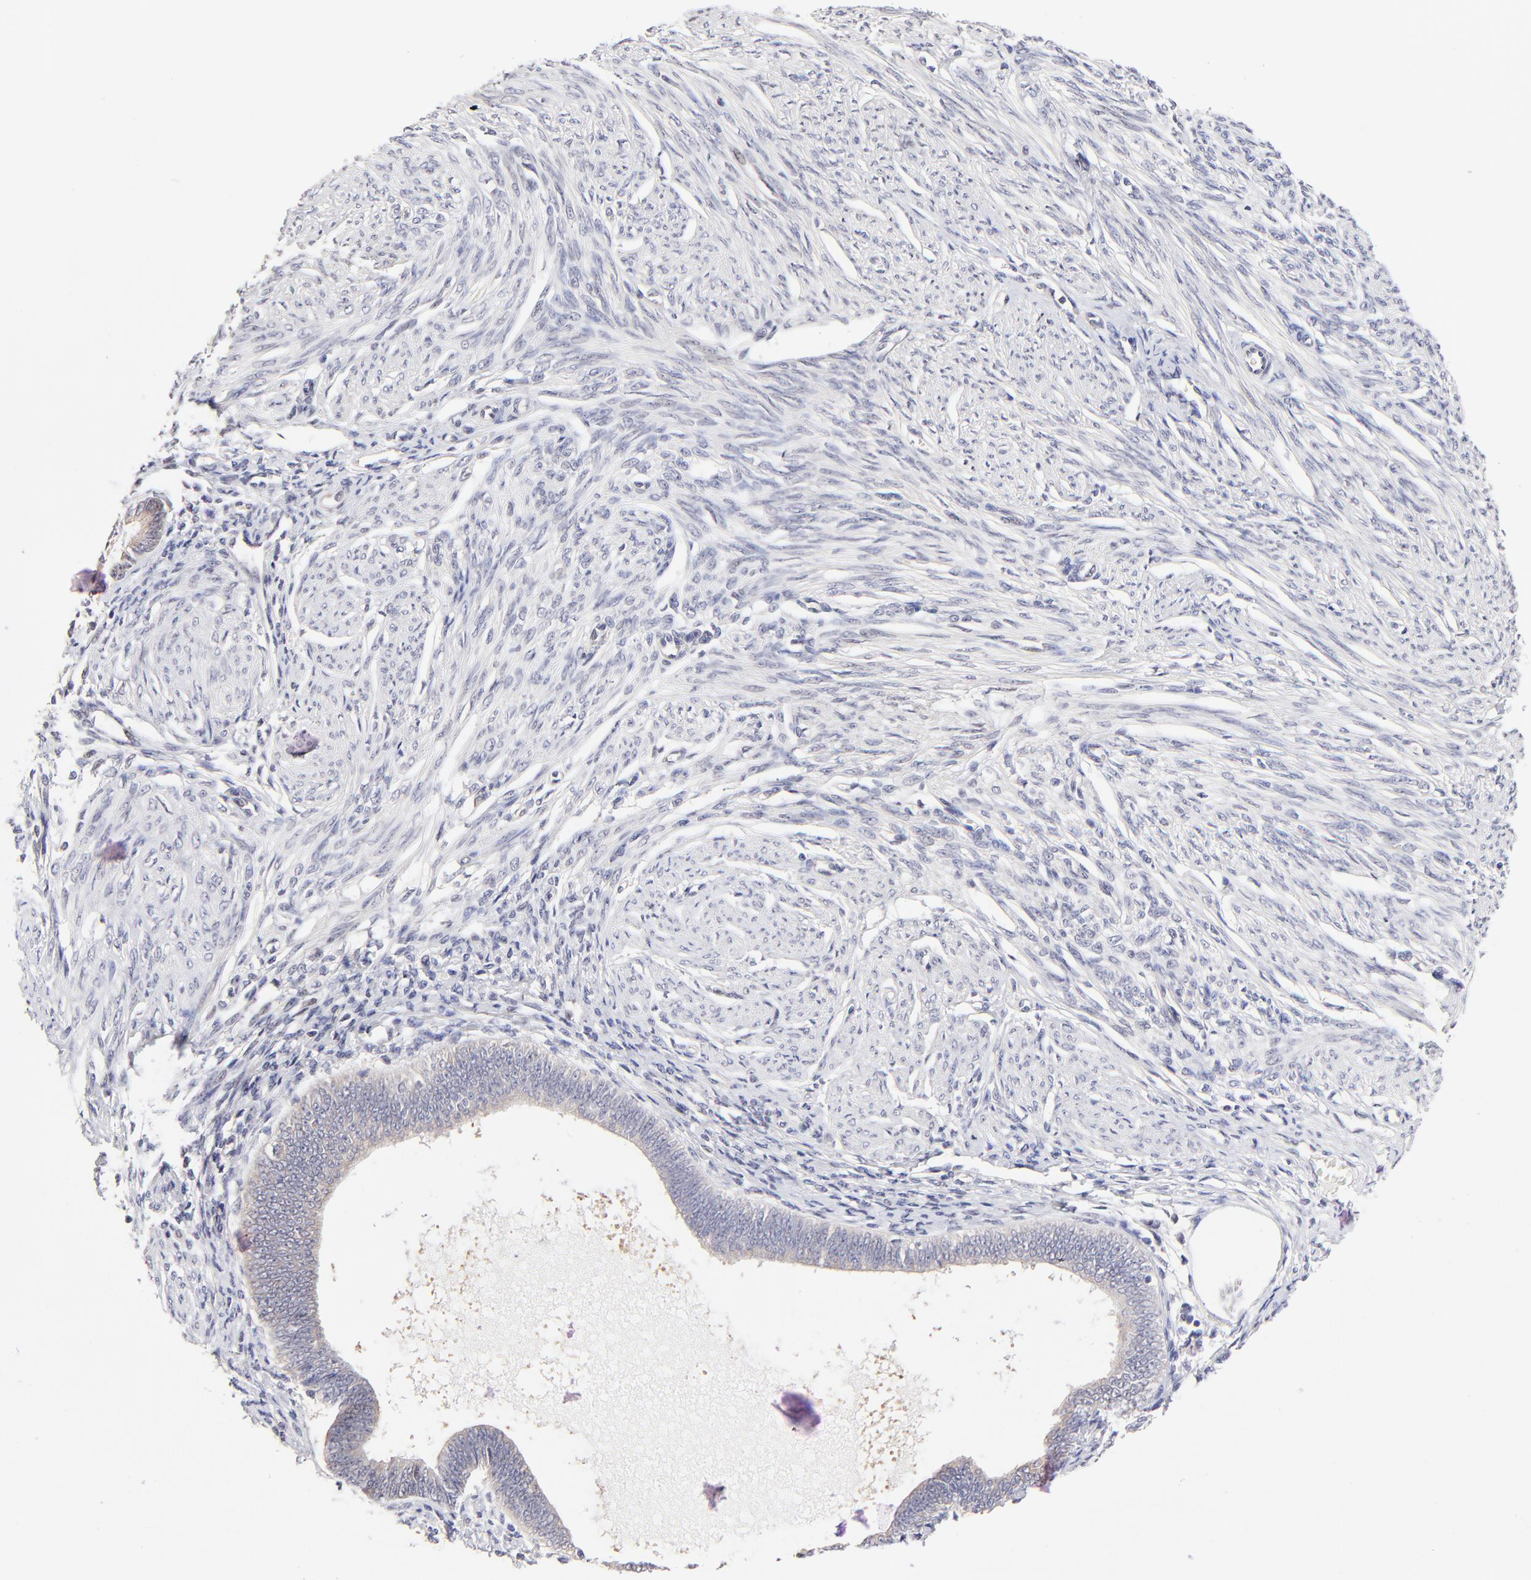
{"staining": {"intensity": "weak", "quantity": ">75%", "location": "cytoplasmic/membranous"}, "tissue": "endometrial cancer", "cell_type": "Tumor cells", "image_type": "cancer", "snomed": [{"axis": "morphology", "description": "Adenocarcinoma, NOS"}, {"axis": "topography", "description": "Endometrium"}], "caption": "Protein expression analysis of endometrial adenocarcinoma exhibits weak cytoplasmic/membranous positivity in approximately >75% of tumor cells.", "gene": "ZNF10", "patient": {"sex": "female", "age": 63}}